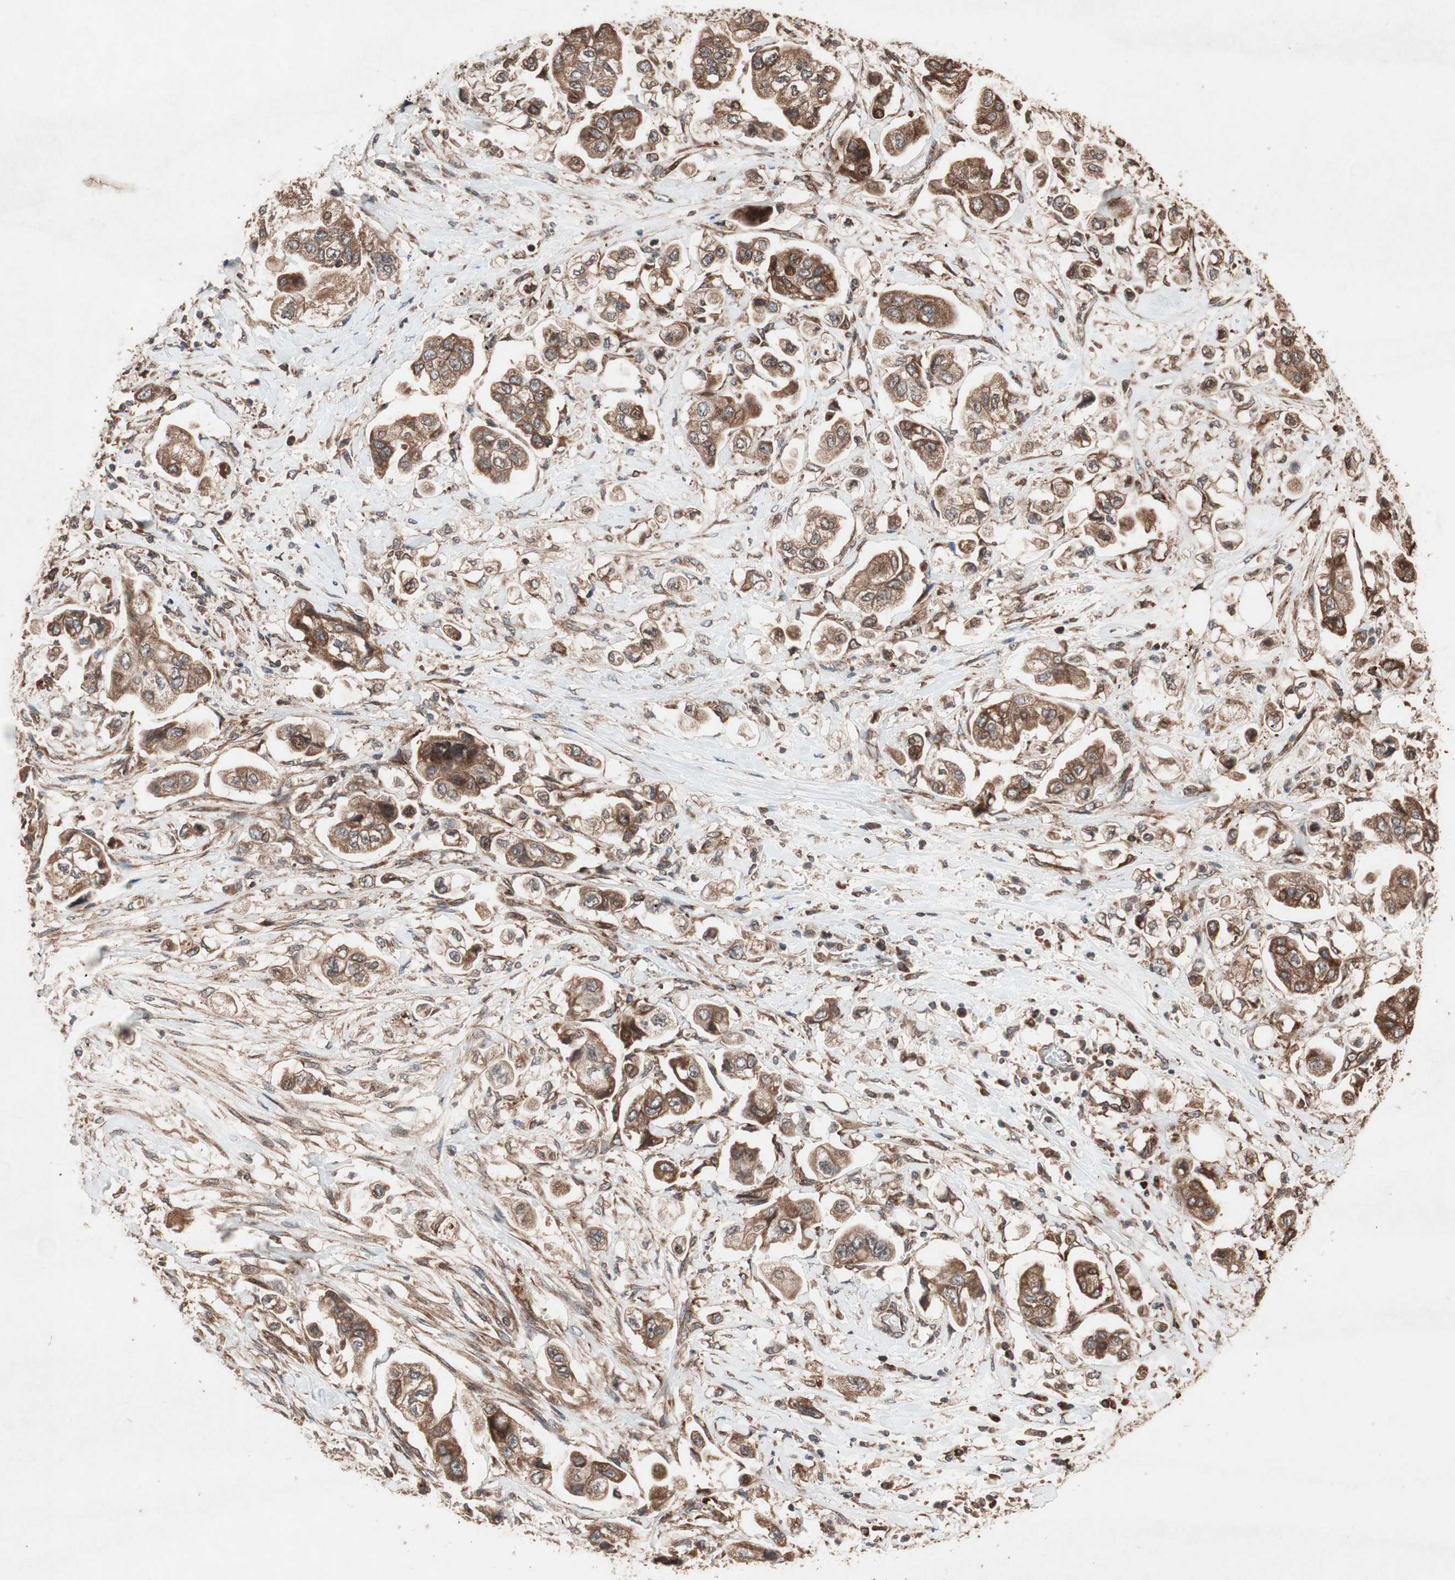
{"staining": {"intensity": "strong", "quantity": ">75%", "location": "cytoplasmic/membranous"}, "tissue": "stomach cancer", "cell_type": "Tumor cells", "image_type": "cancer", "snomed": [{"axis": "morphology", "description": "Adenocarcinoma, NOS"}, {"axis": "topography", "description": "Stomach"}], "caption": "Immunohistochemical staining of human stomach cancer (adenocarcinoma) displays high levels of strong cytoplasmic/membranous staining in approximately >75% of tumor cells.", "gene": "RAB1A", "patient": {"sex": "male", "age": 62}}